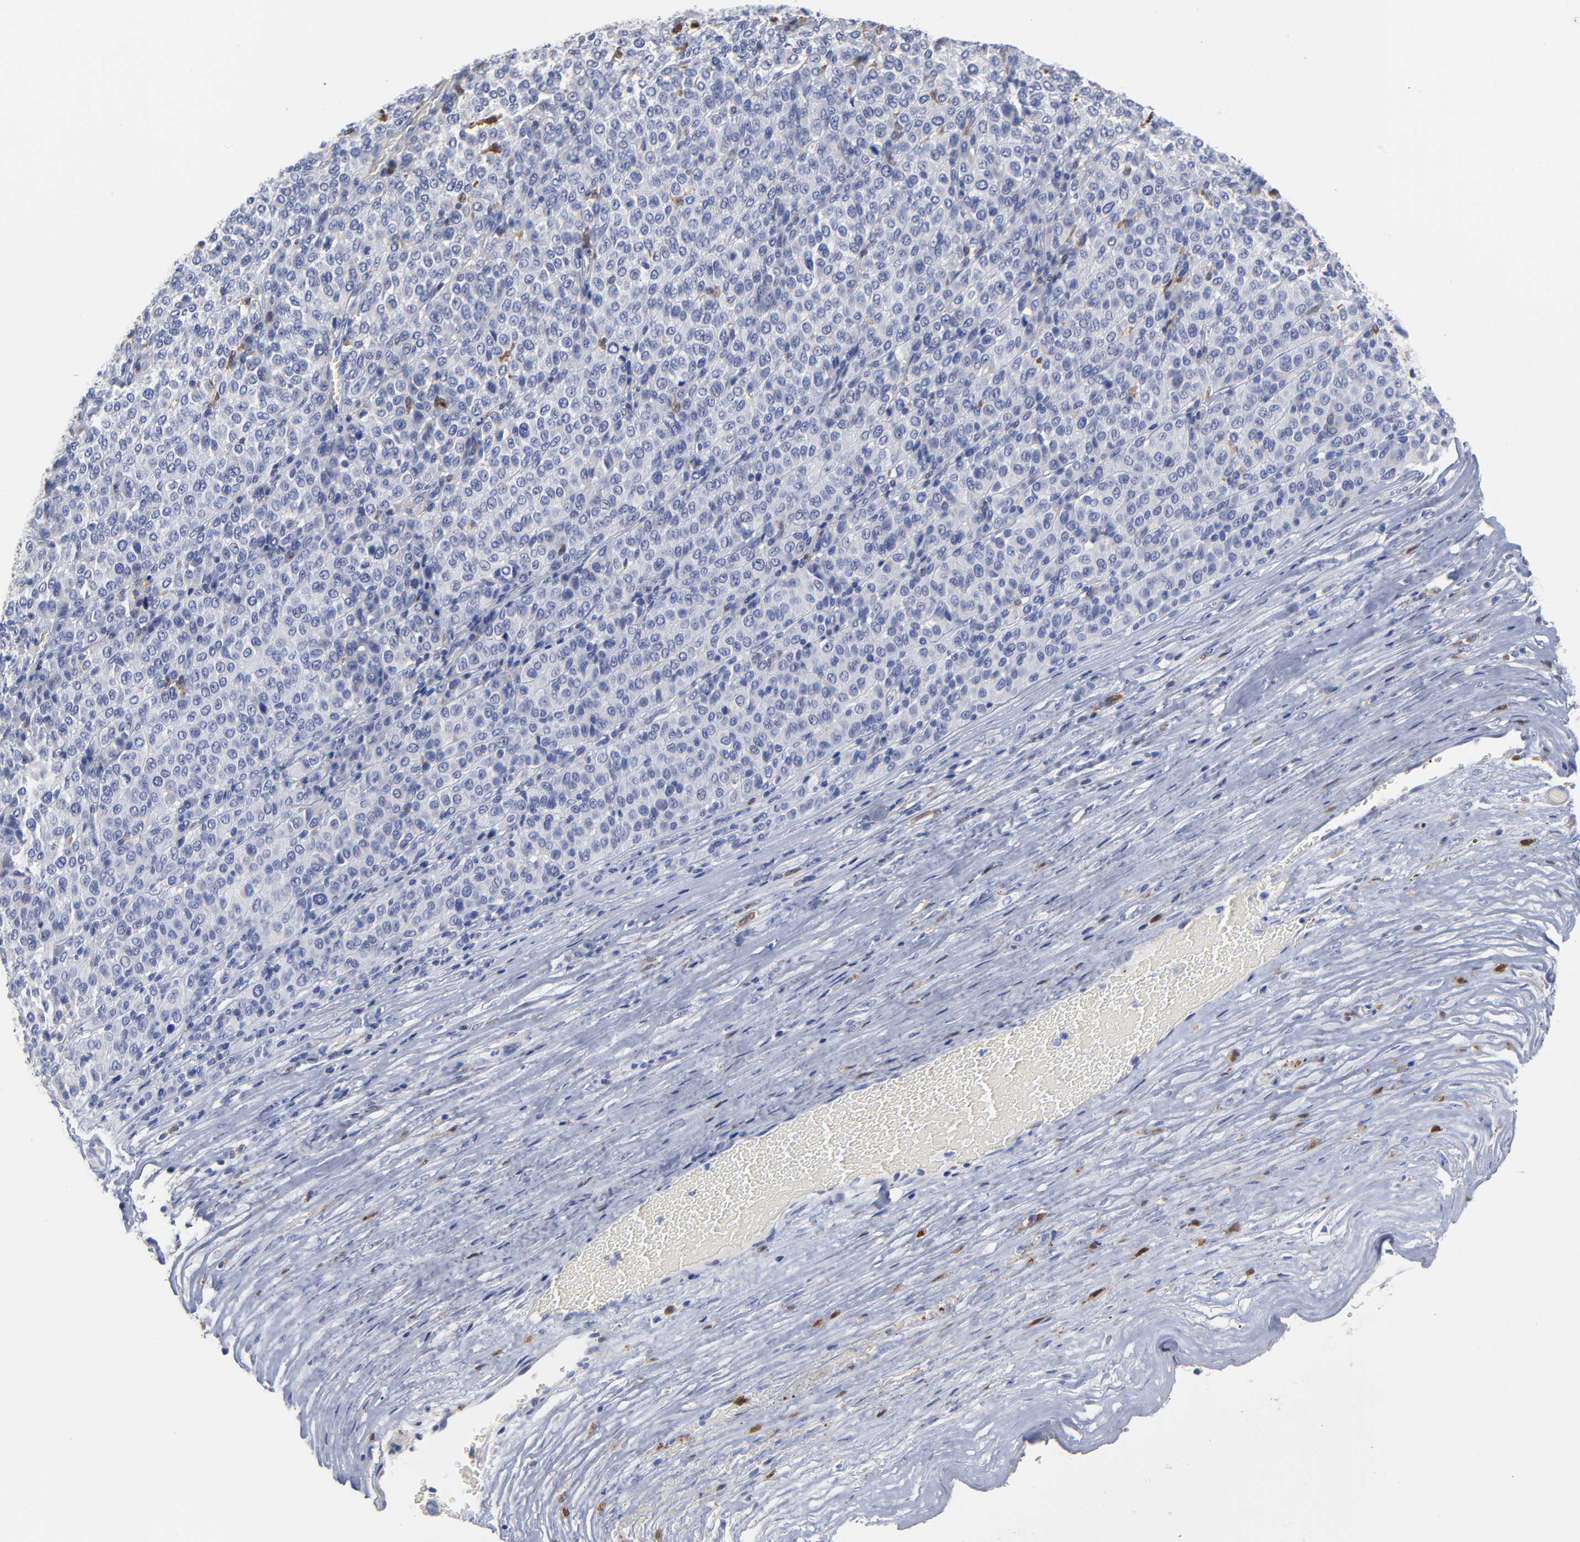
{"staining": {"intensity": "negative", "quantity": "none", "location": "none"}, "tissue": "melanoma", "cell_type": "Tumor cells", "image_type": "cancer", "snomed": [{"axis": "morphology", "description": "Malignant melanoma, Metastatic site"}, {"axis": "topography", "description": "Pancreas"}], "caption": "Protein analysis of melanoma demonstrates no significant staining in tumor cells.", "gene": "PTP4A1", "patient": {"sex": "female", "age": 30}}